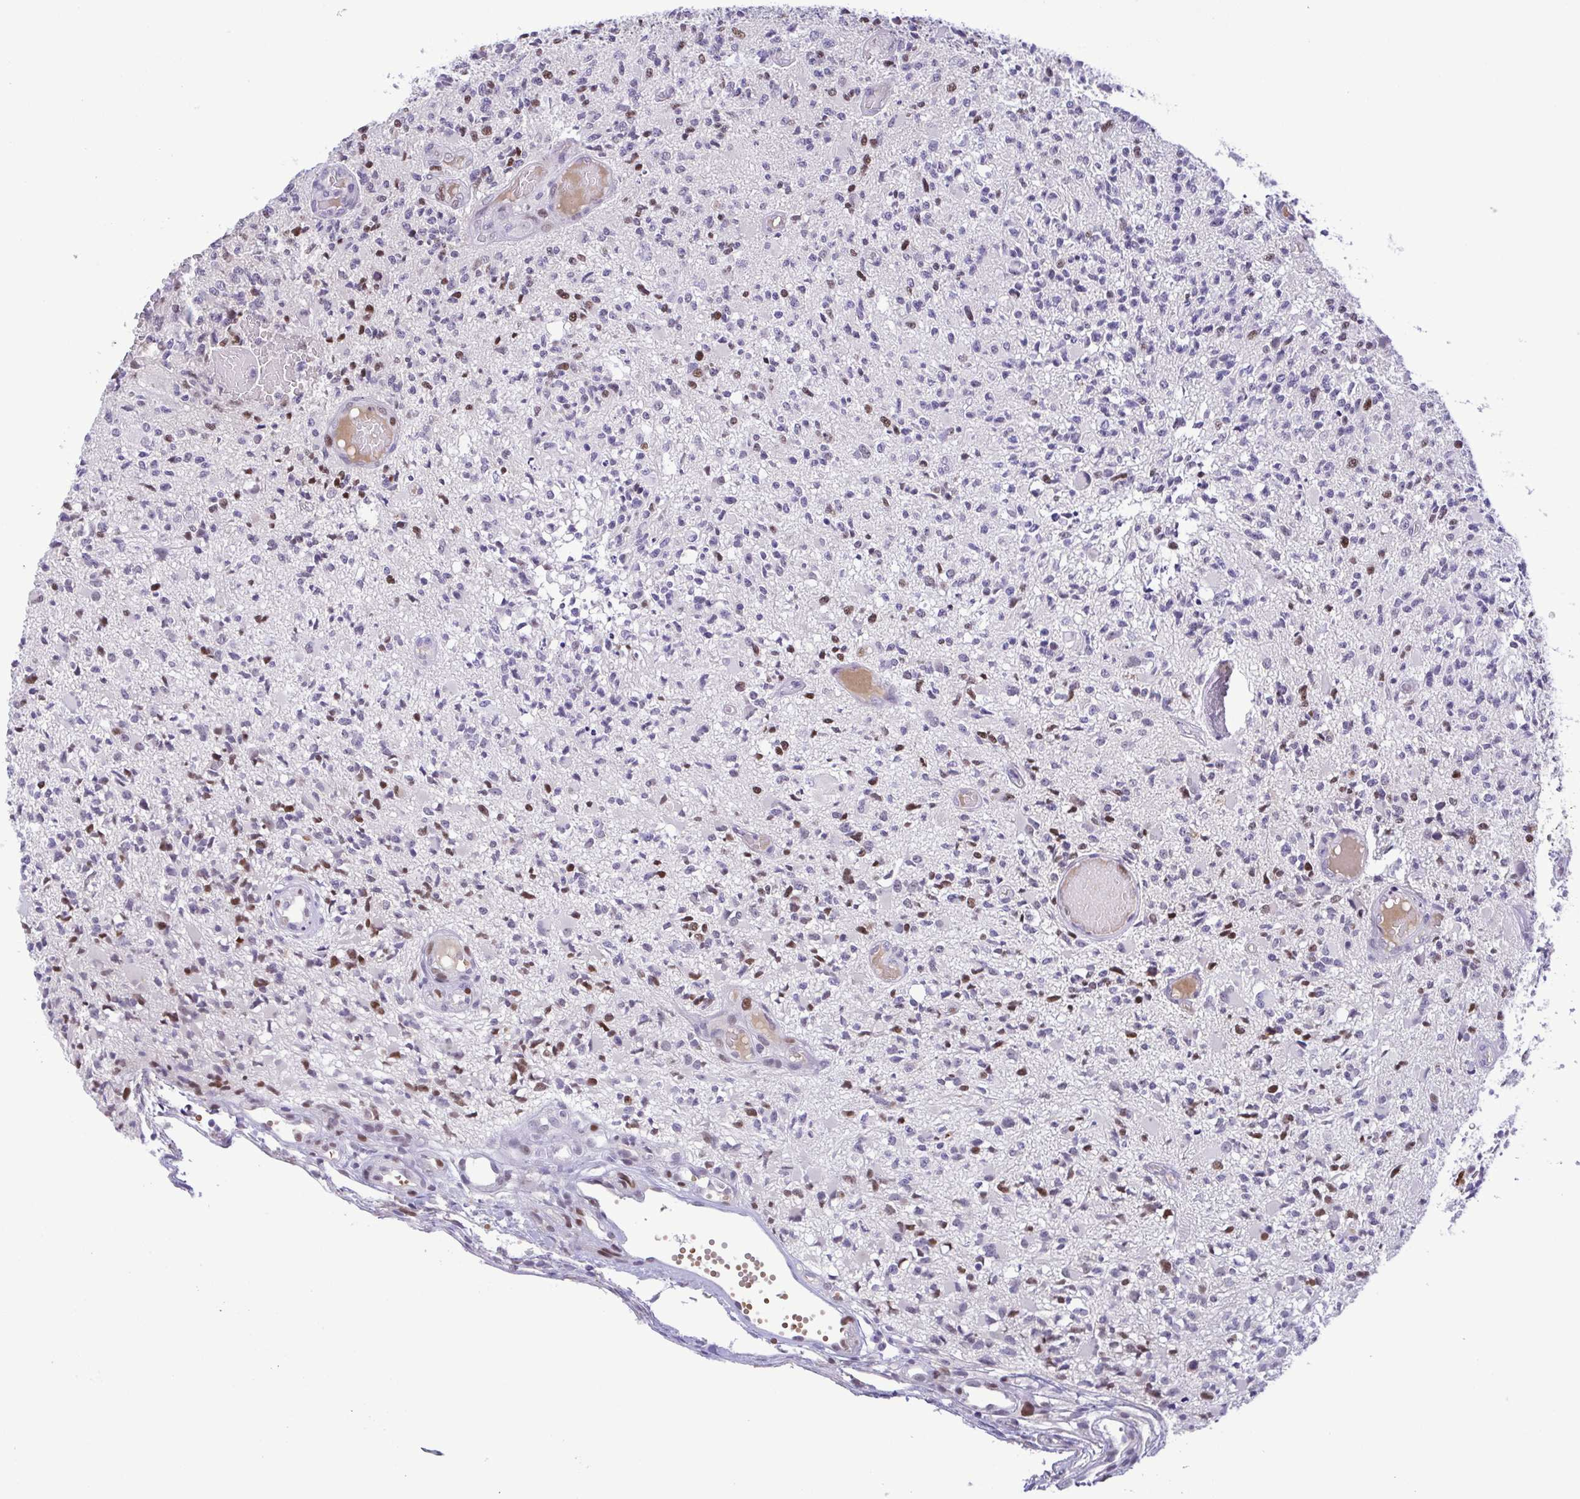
{"staining": {"intensity": "negative", "quantity": "none", "location": "none"}, "tissue": "glioma", "cell_type": "Tumor cells", "image_type": "cancer", "snomed": [{"axis": "morphology", "description": "Glioma, malignant, High grade"}, {"axis": "topography", "description": "Brain"}], "caption": "Glioma was stained to show a protein in brown. There is no significant expression in tumor cells.", "gene": "TIPIN", "patient": {"sex": "female", "age": 63}}